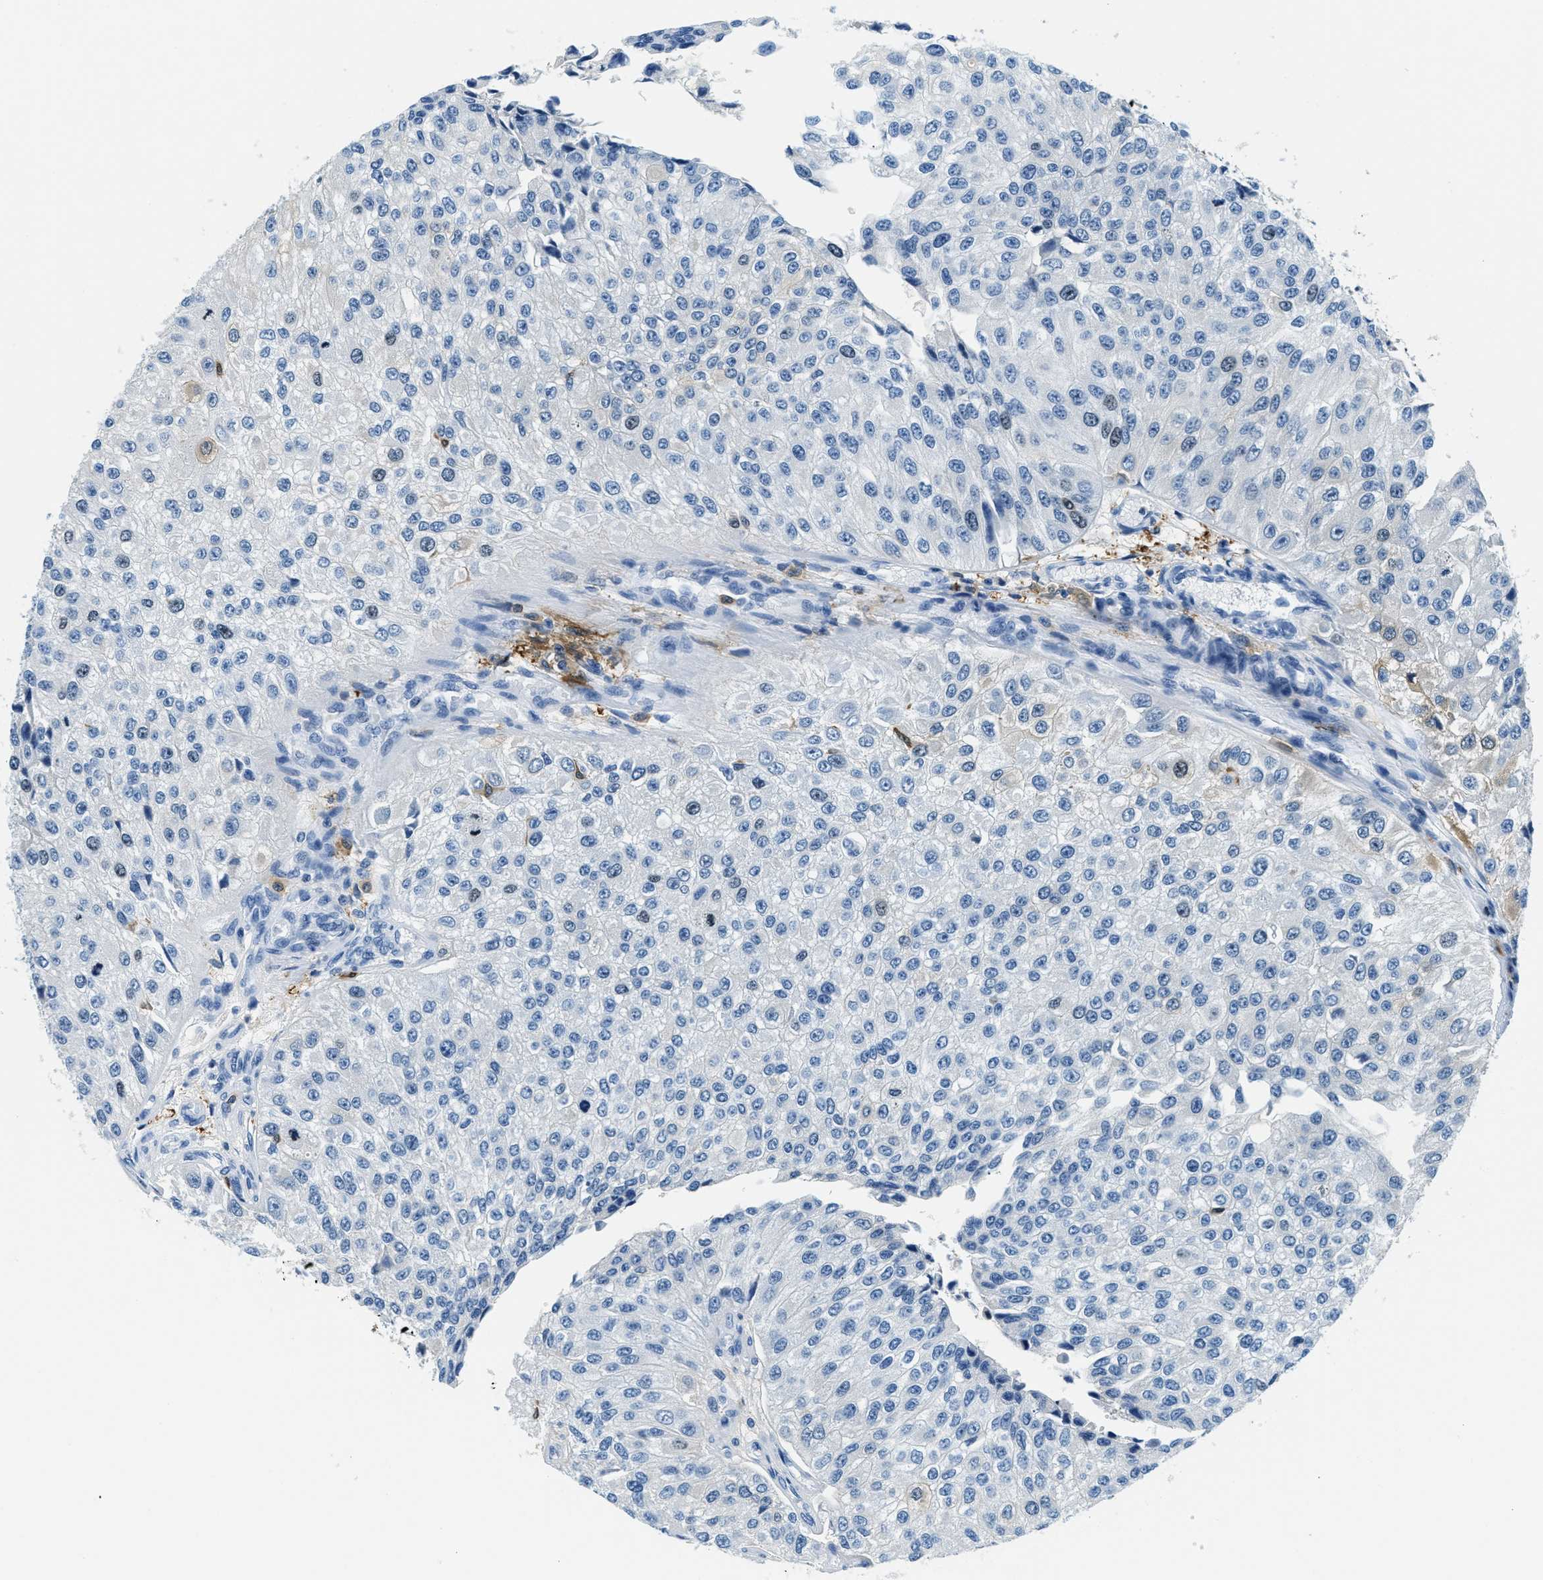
{"staining": {"intensity": "negative", "quantity": "none", "location": "none"}, "tissue": "urothelial cancer", "cell_type": "Tumor cells", "image_type": "cancer", "snomed": [{"axis": "morphology", "description": "Urothelial carcinoma, High grade"}, {"axis": "topography", "description": "Kidney"}, {"axis": "topography", "description": "Urinary bladder"}], "caption": "Image shows no protein positivity in tumor cells of urothelial cancer tissue. Nuclei are stained in blue.", "gene": "CAPG", "patient": {"sex": "male", "age": 77}}